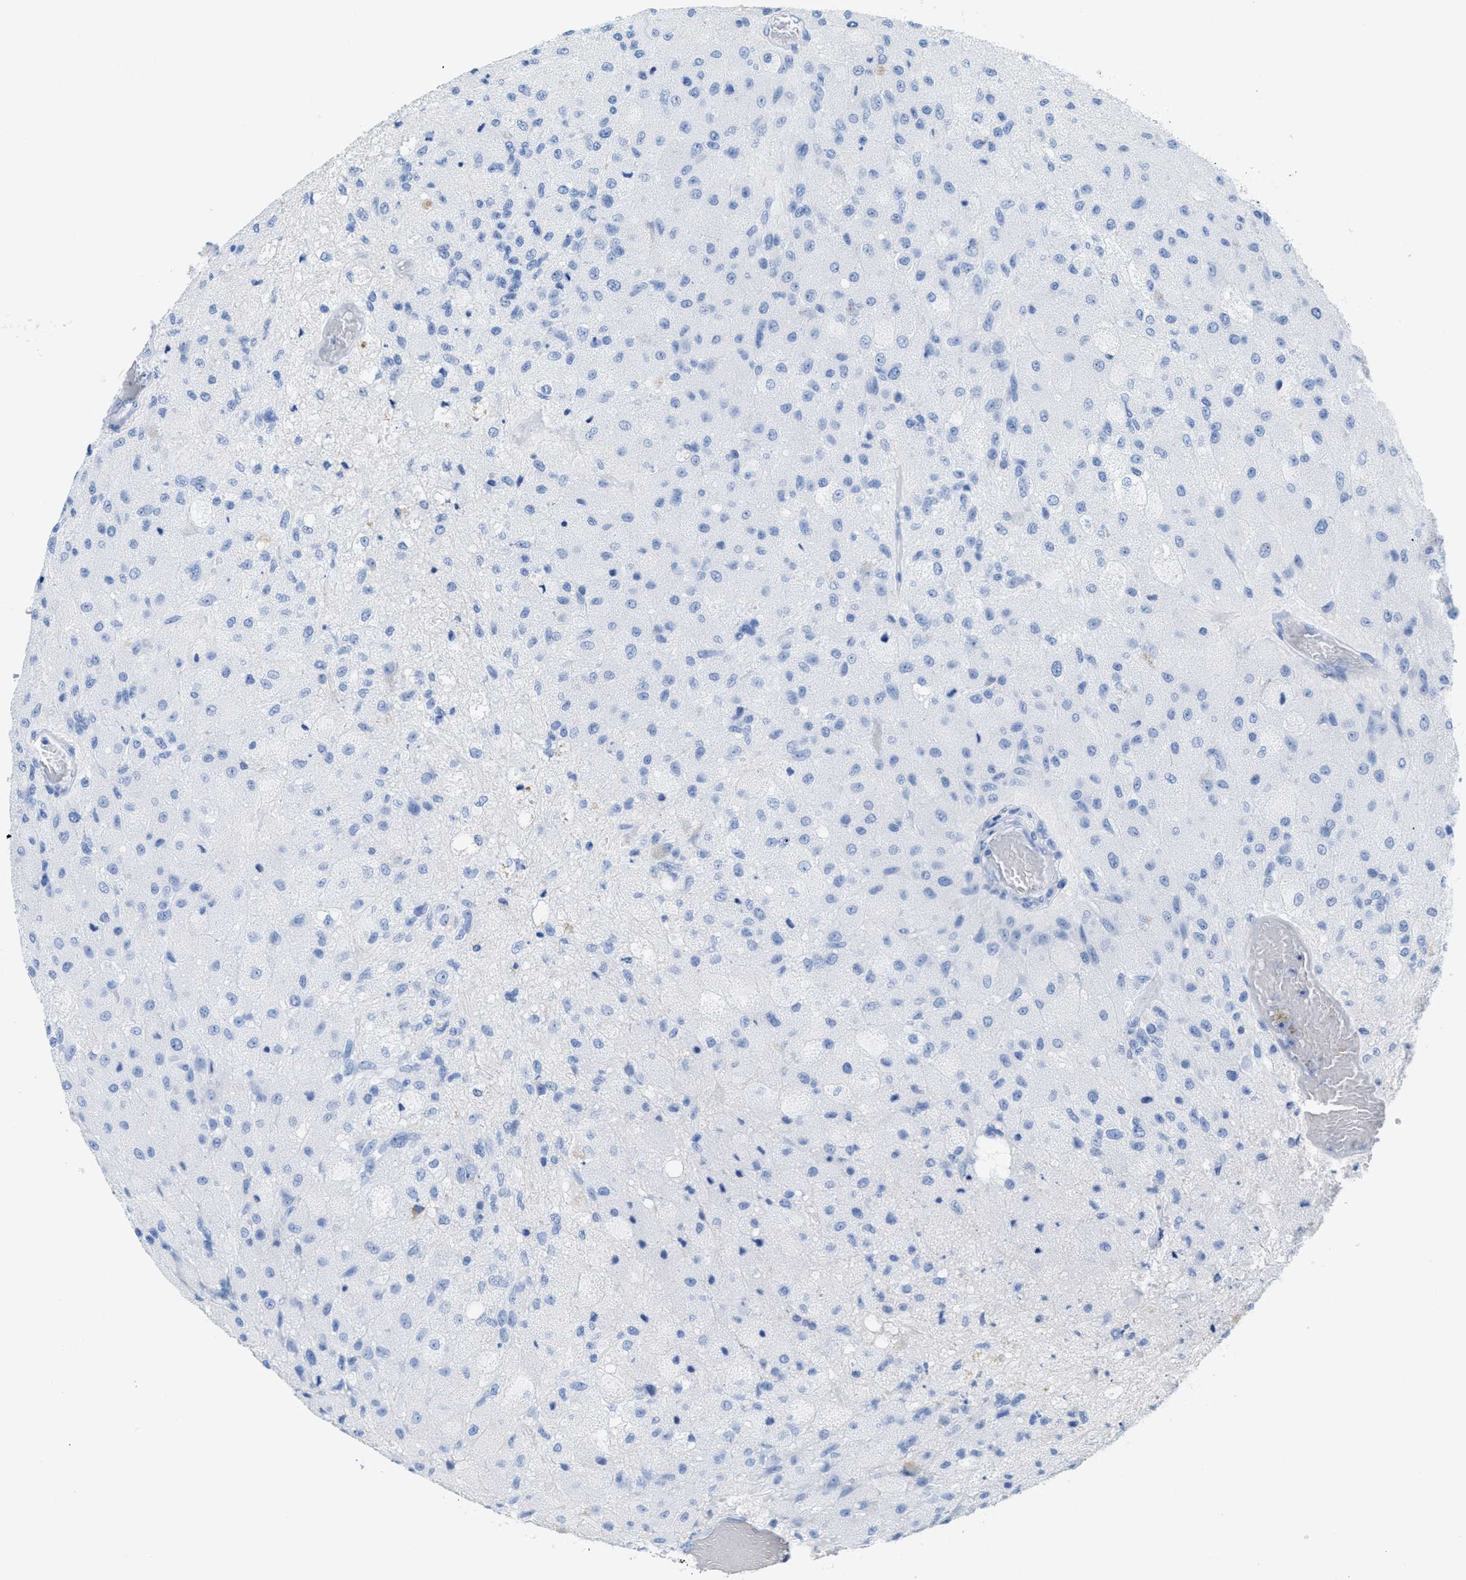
{"staining": {"intensity": "negative", "quantity": "none", "location": "none"}, "tissue": "glioma", "cell_type": "Tumor cells", "image_type": "cancer", "snomed": [{"axis": "morphology", "description": "Normal tissue, NOS"}, {"axis": "morphology", "description": "Glioma, malignant, High grade"}, {"axis": "topography", "description": "Cerebral cortex"}], "caption": "A high-resolution histopathology image shows immunohistochemistry staining of high-grade glioma (malignant), which demonstrates no significant positivity in tumor cells.", "gene": "ANKFN1", "patient": {"sex": "male", "age": 77}}